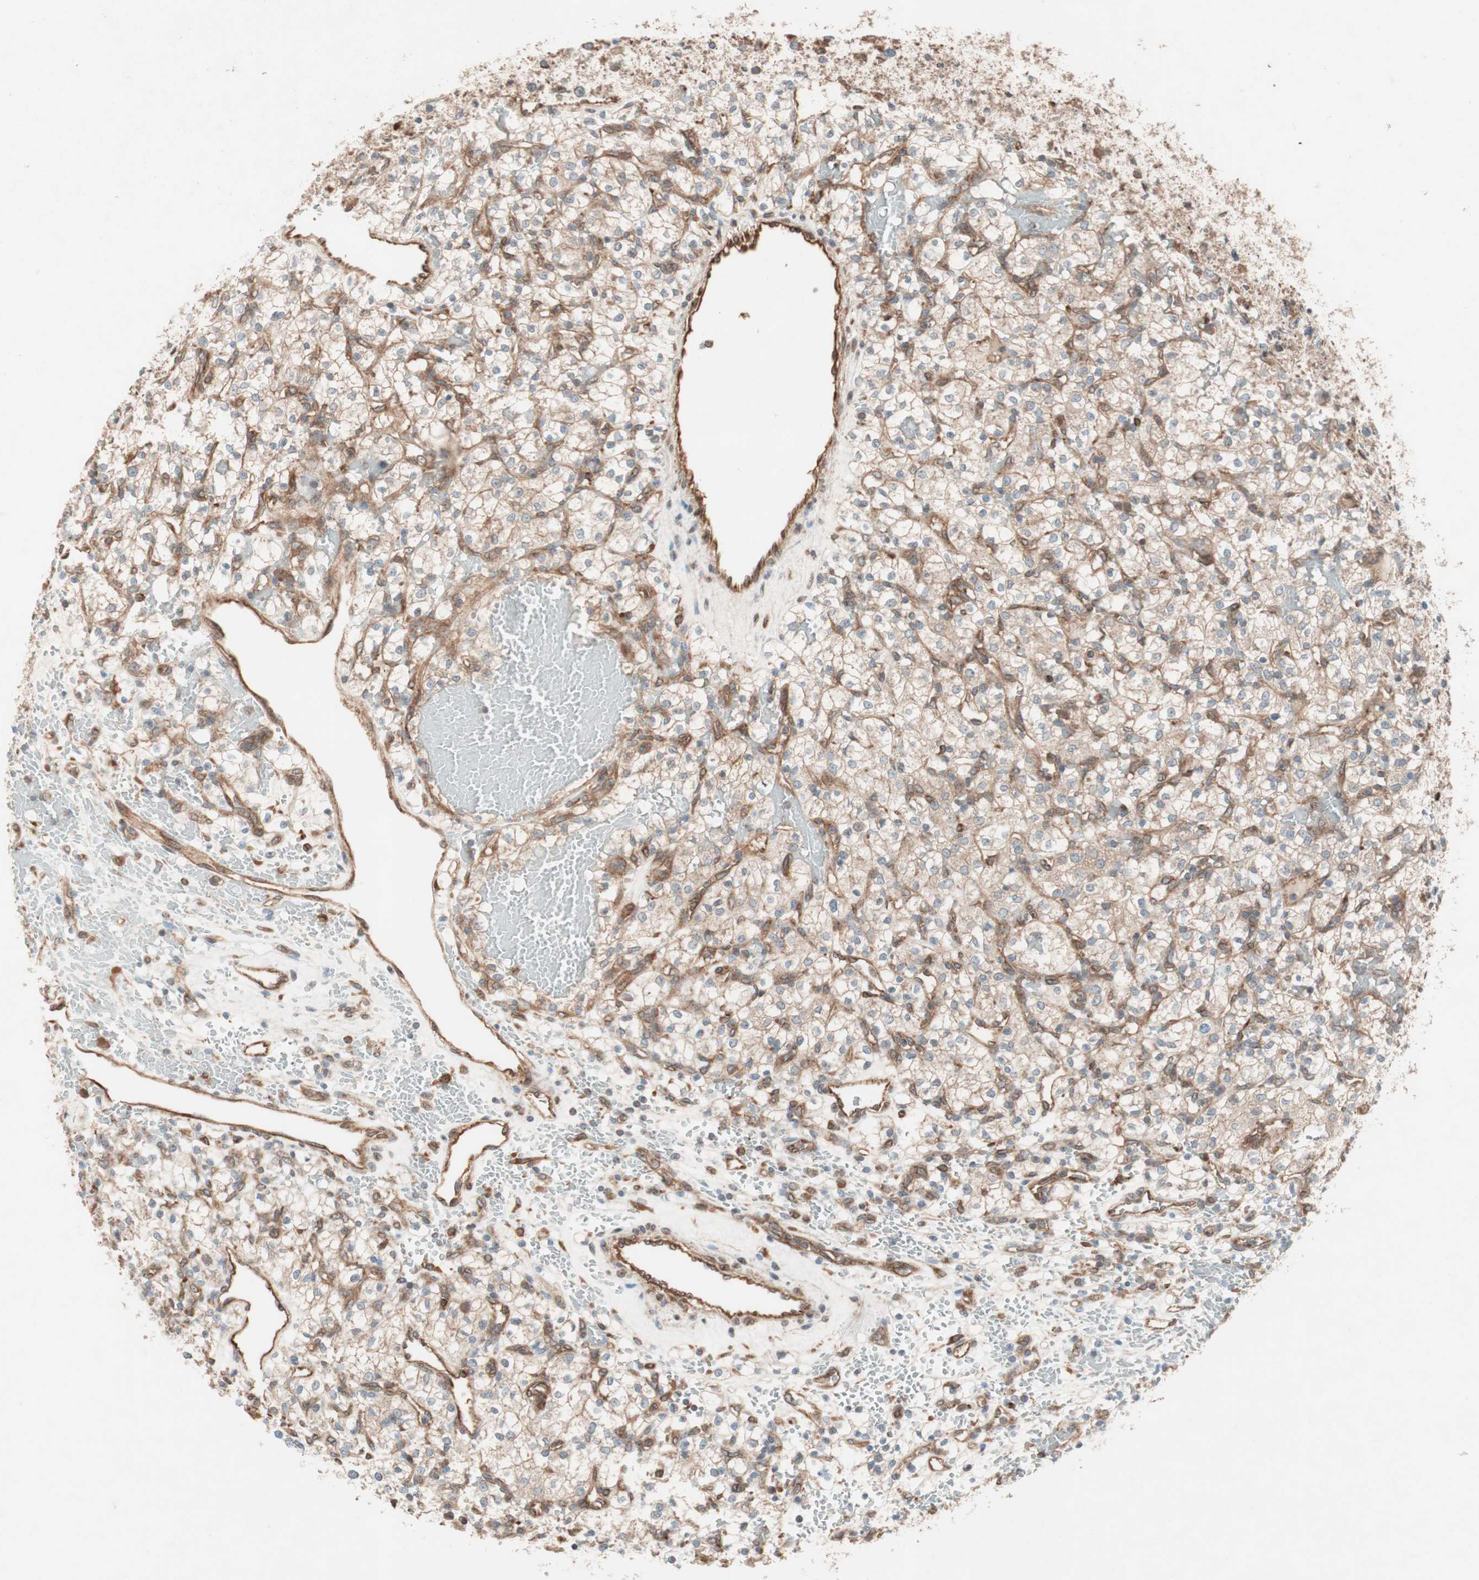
{"staining": {"intensity": "moderate", "quantity": ">75%", "location": "cytoplasmic/membranous"}, "tissue": "renal cancer", "cell_type": "Tumor cells", "image_type": "cancer", "snomed": [{"axis": "morphology", "description": "Adenocarcinoma, NOS"}, {"axis": "topography", "description": "Kidney"}], "caption": "This is an image of IHC staining of renal cancer (adenocarcinoma), which shows moderate staining in the cytoplasmic/membranous of tumor cells.", "gene": "RAB5A", "patient": {"sex": "female", "age": 60}}